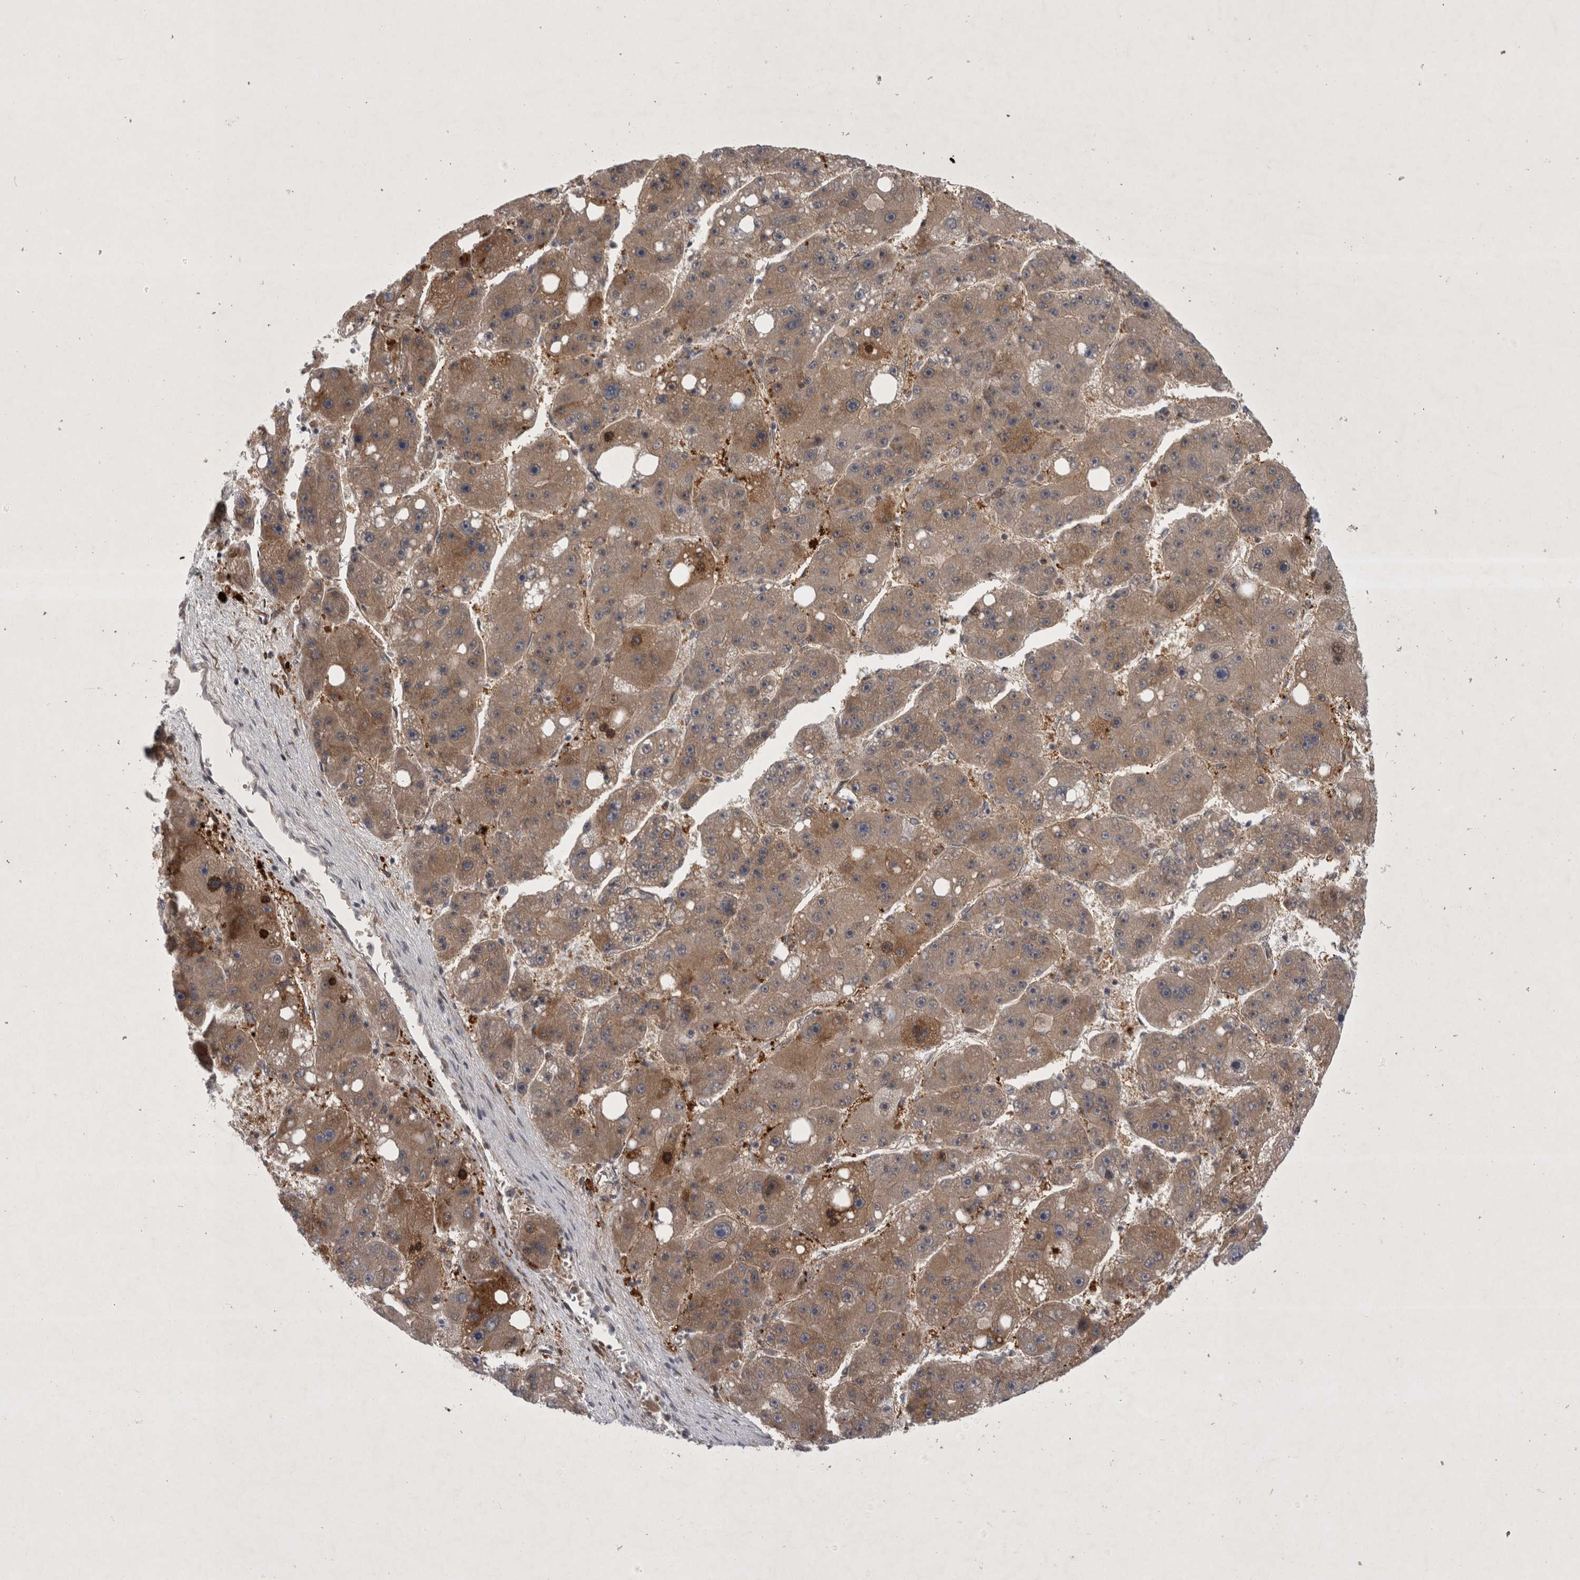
{"staining": {"intensity": "moderate", "quantity": ">75%", "location": "cytoplasmic/membranous"}, "tissue": "liver cancer", "cell_type": "Tumor cells", "image_type": "cancer", "snomed": [{"axis": "morphology", "description": "Carcinoma, Hepatocellular, NOS"}, {"axis": "topography", "description": "Liver"}], "caption": "A brown stain shows moderate cytoplasmic/membranous staining of a protein in human liver cancer tumor cells. The staining was performed using DAB (3,3'-diaminobenzidine), with brown indicating positive protein expression. Nuclei are stained blue with hematoxylin.", "gene": "PARP11", "patient": {"sex": "female", "age": 61}}